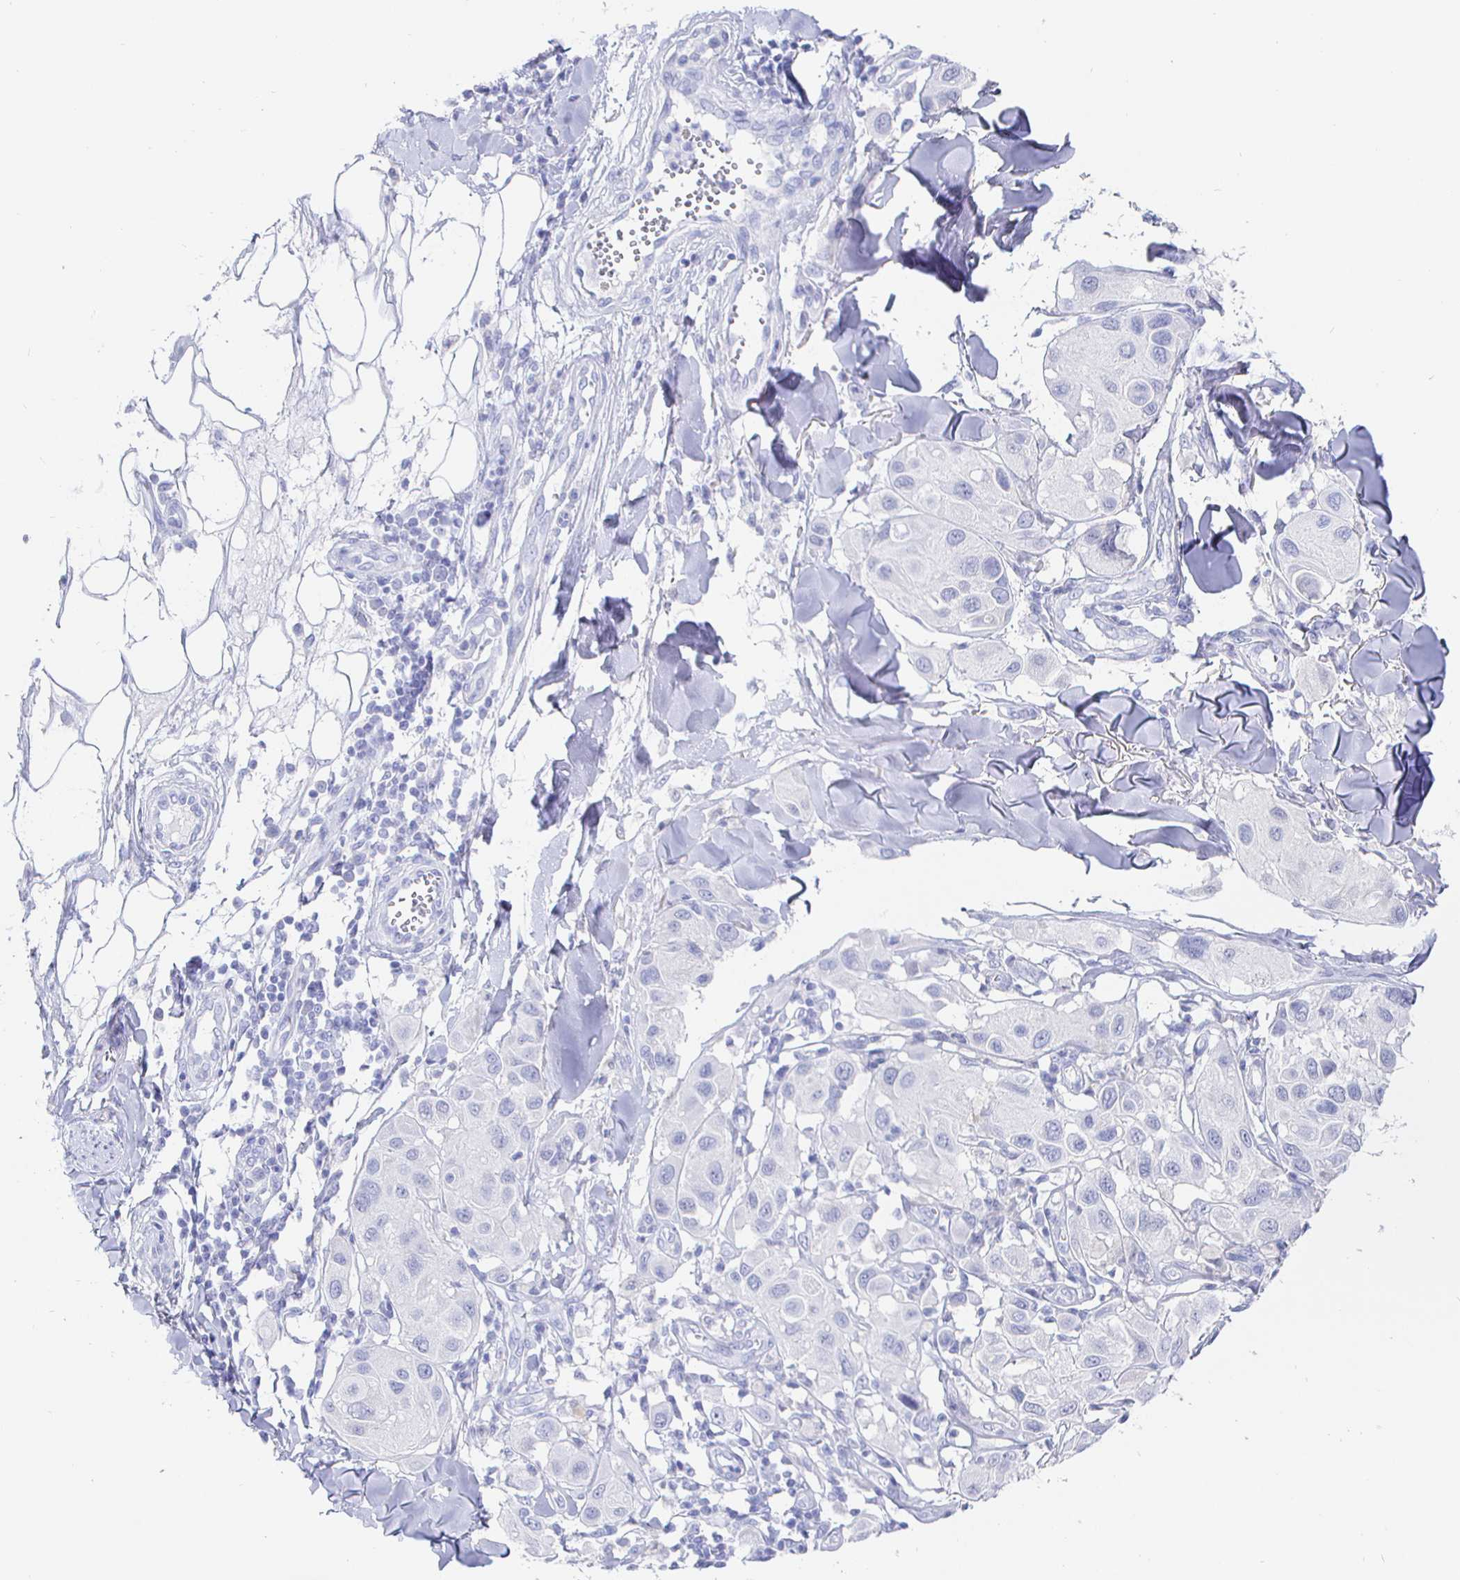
{"staining": {"intensity": "negative", "quantity": "none", "location": "none"}, "tissue": "melanoma", "cell_type": "Tumor cells", "image_type": "cancer", "snomed": [{"axis": "morphology", "description": "Malignant melanoma, Metastatic site"}, {"axis": "topography", "description": "Skin"}], "caption": "High magnification brightfield microscopy of malignant melanoma (metastatic site) stained with DAB (brown) and counterstained with hematoxylin (blue): tumor cells show no significant staining.", "gene": "CLCA1", "patient": {"sex": "male", "age": 41}}